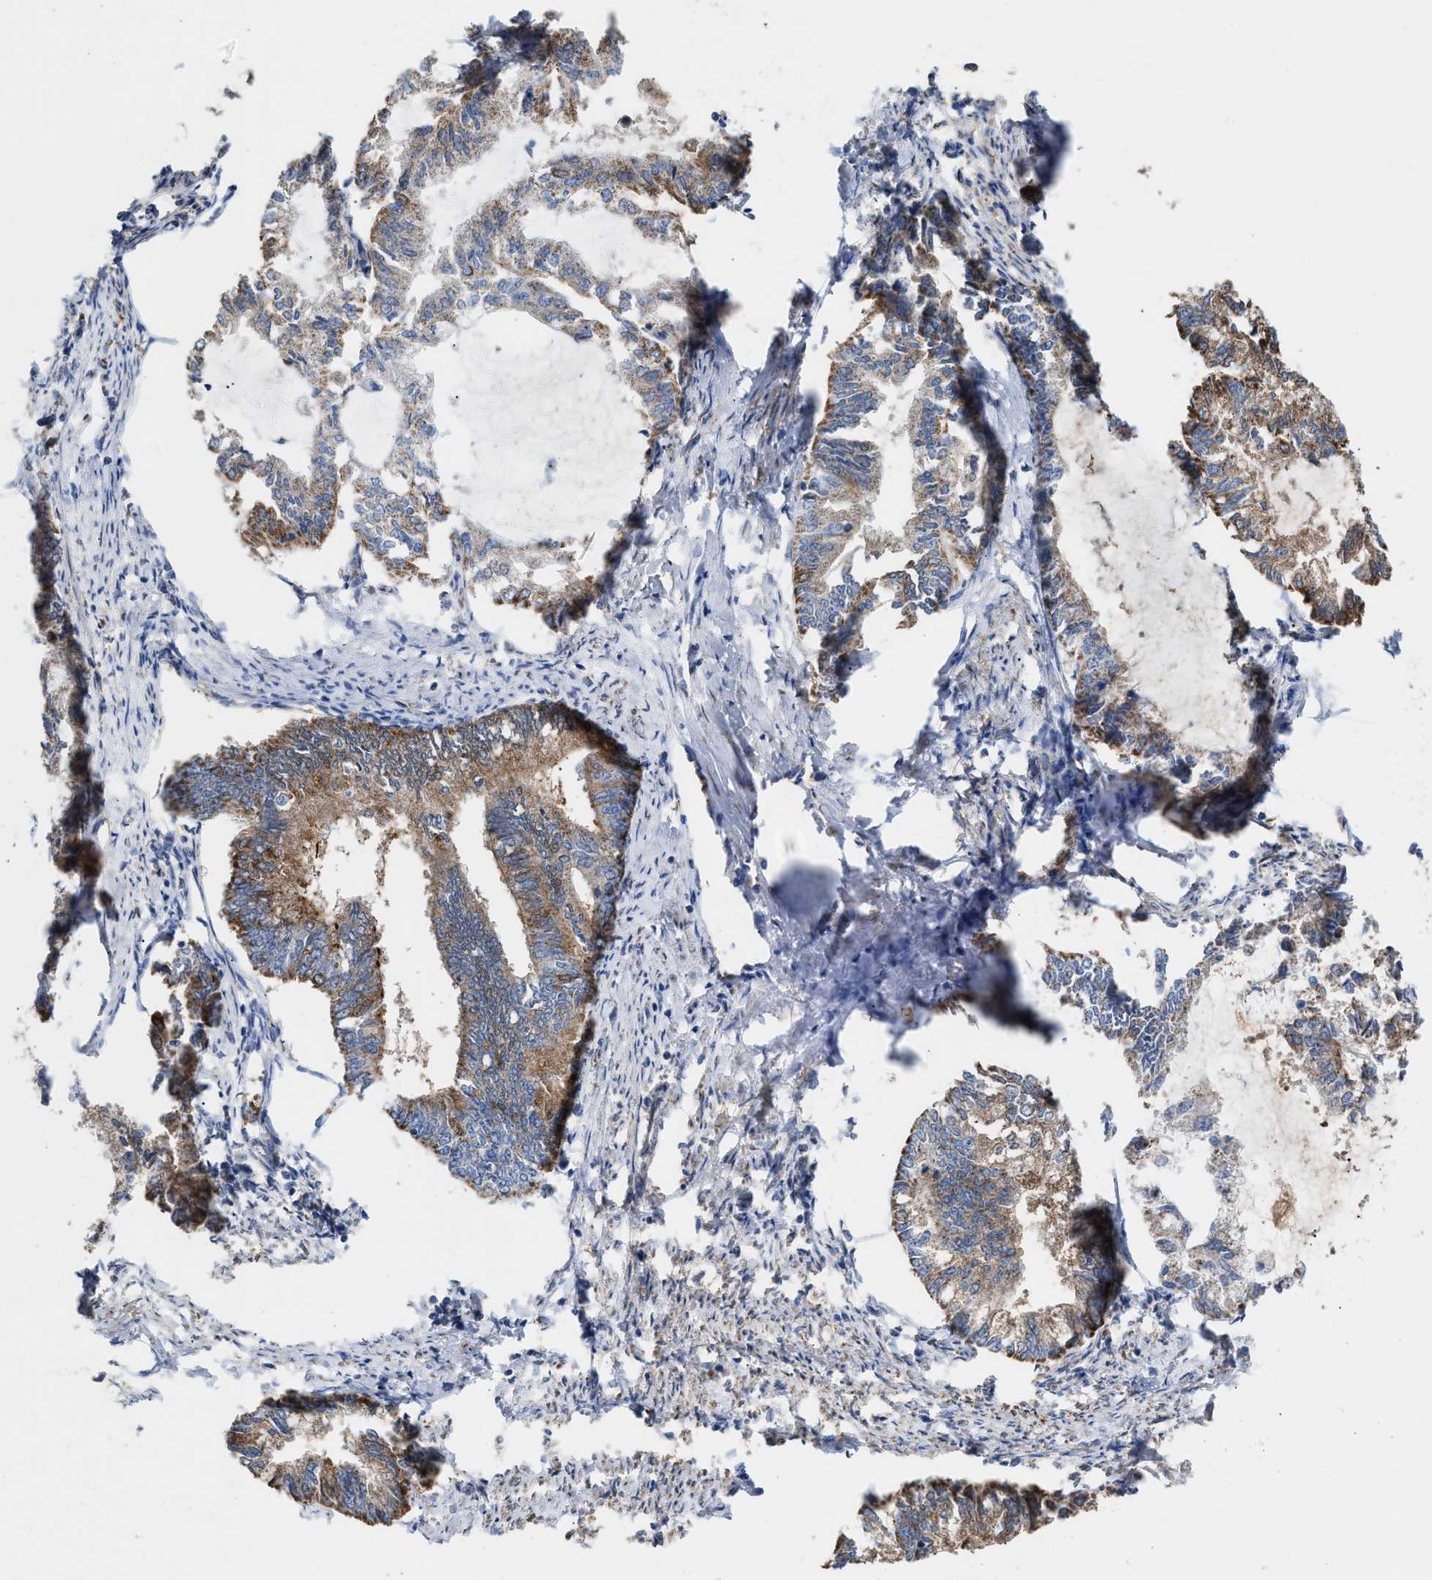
{"staining": {"intensity": "moderate", "quantity": ">75%", "location": "cytoplasmic/membranous"}, "tissue": "endometrial cancer", "cell_type": "Tumor cells", "image_type": "cancer", "snomed": [{"axis": "morphology", "description": "Adenocarcinoma, NOS"}, {"axis": "topography", "description": "Endometrium"}], "caption": "A high-resolution image shows immunohistochemistry staining of endometrial adenocarcinoma, which reveals moderate cytoplasmic/membranous expression in approximately >75% of tumor cells. (Brightfield microscopy of DAB IHC at high magnification).", "gene": "MECR", "patient": {"sex": "female", "age": 86}}